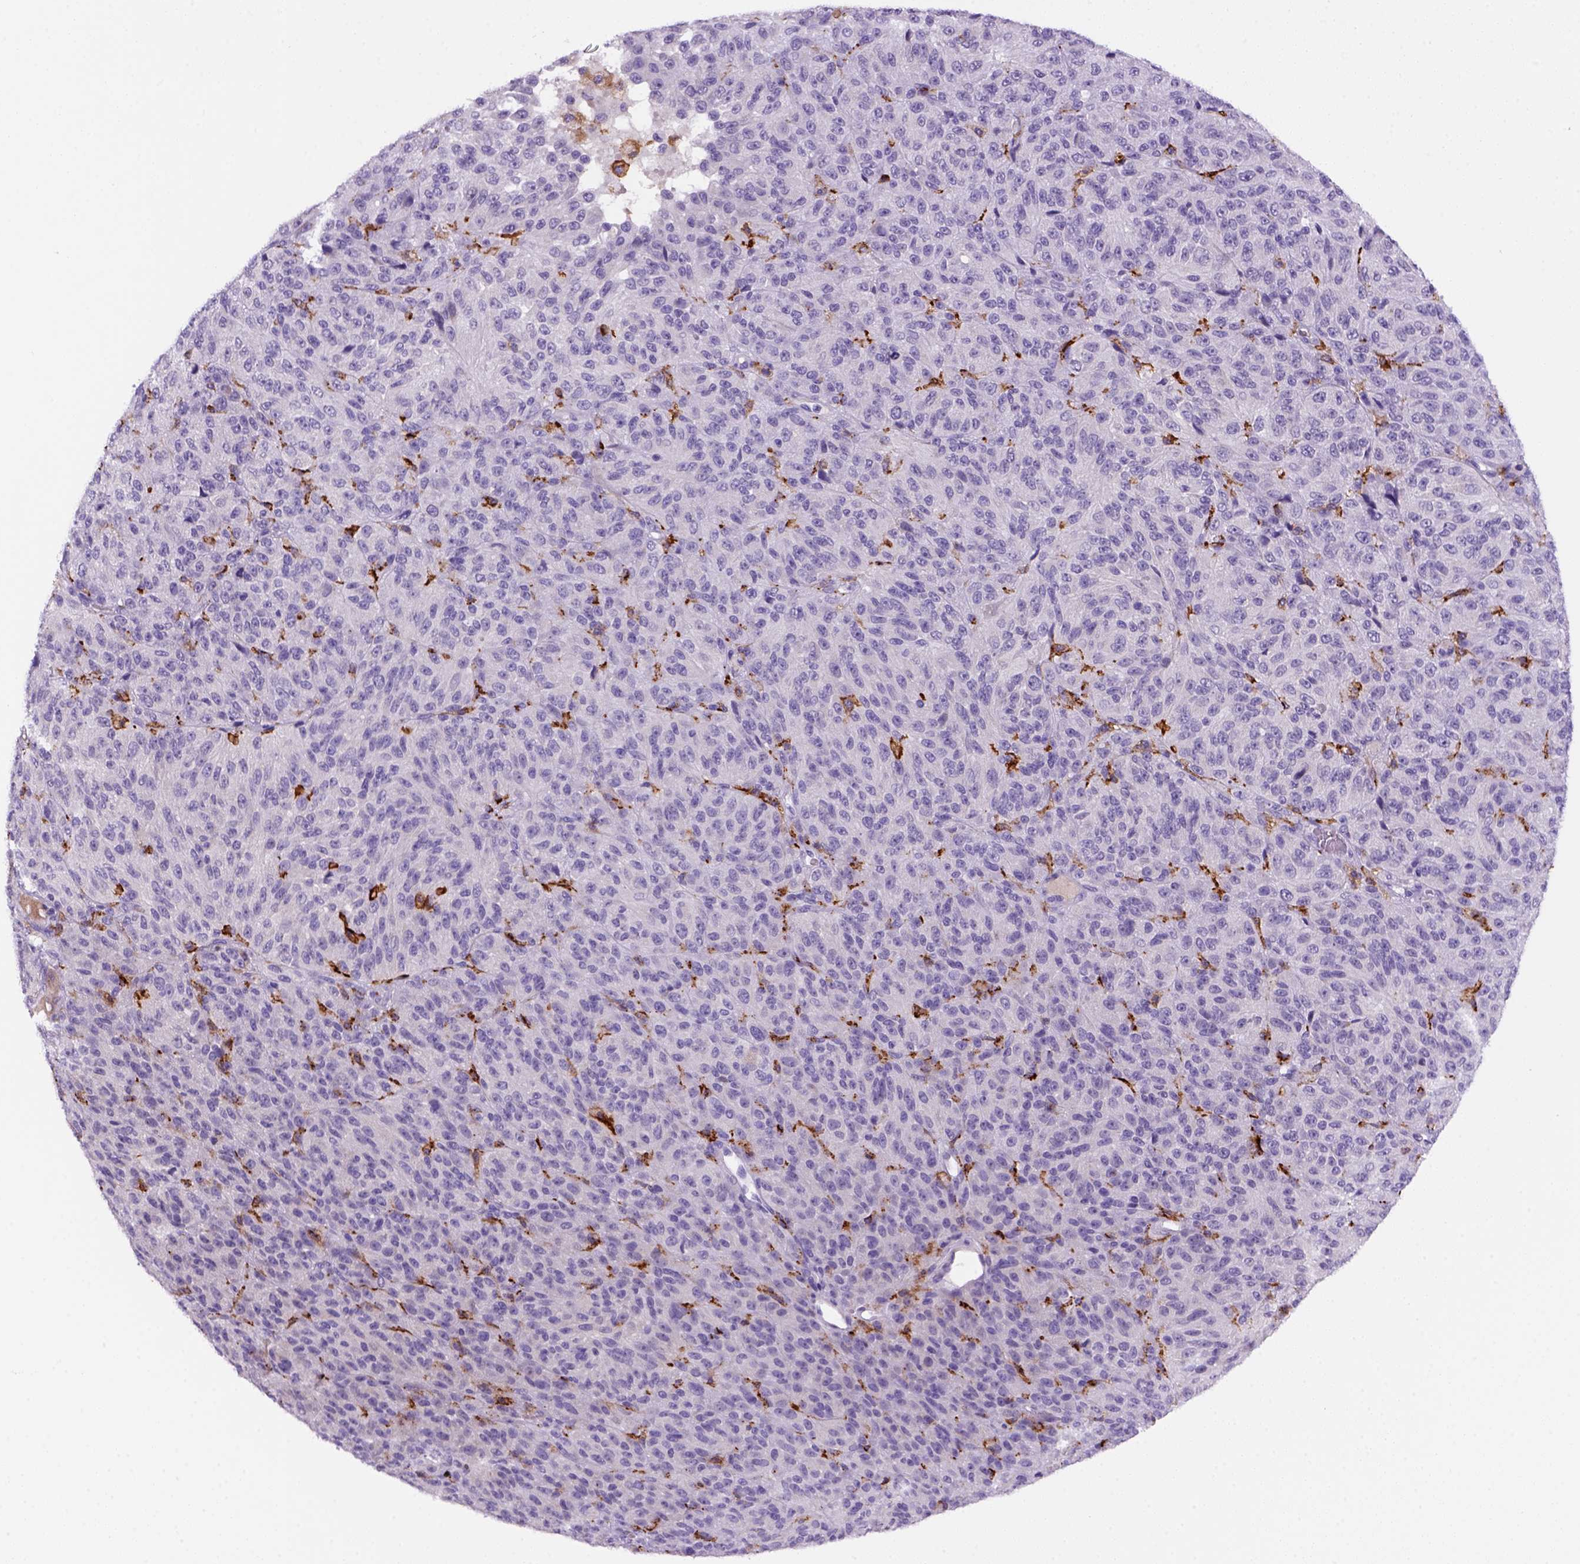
{"staining": {"intensity": "negative", "quantity": "none", "location": "none"}, "tissue": "melanoma", "cell_type": "Tumor cells", "image_type": "cancer", "snomed": [{"axis": "morphology", "description": "Malignant melanoma, Metastatic site"}, {"axis": "topography", "description": "Brain"}], "caption": "An immunohistochemistry photomicrograph of melanoma is shown. There is no staining in tumor cells of melanoma.", "gene": "CD14", "patient": {"sex": "female", "age": 56}}